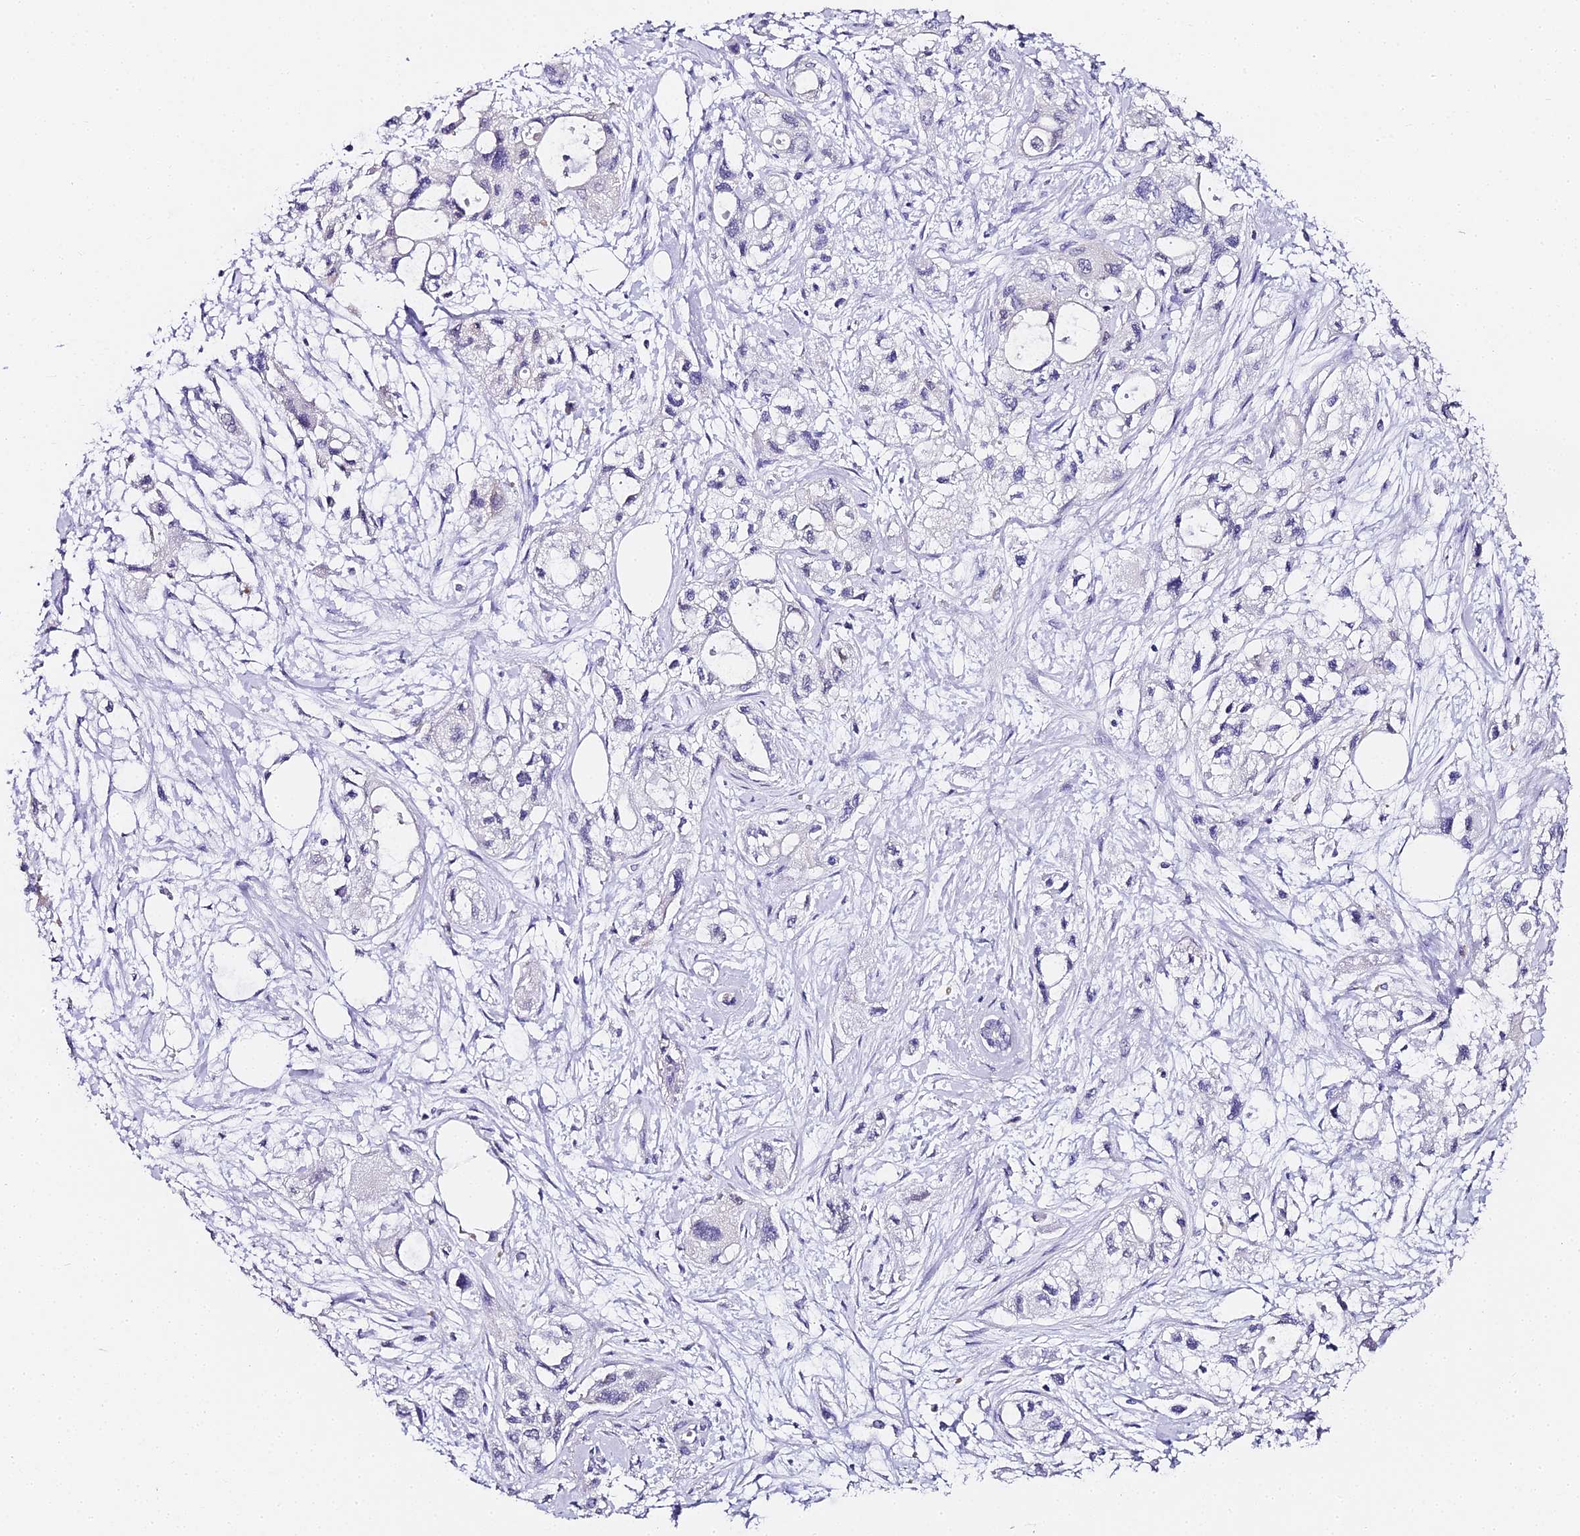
{"staining": {"intensity": "negative", "quantity": "none", "location": "none"}, "tissue": "pancreatic cancer", "cell_type": "Tumor cells", "image_type": "cancer", "snomed": [{"axis": "morphology", "description": "Adenocarcinoma, NOS"}, {"axis": "topography", "description": "Pancreas"}], "caption": "Image shows no protein positivity in tumor cells of pancreatic adenocarcinoma tissue.", "gene": "ABHD14A-ACY1", "patient": {"sex": "male", "age": 75}}